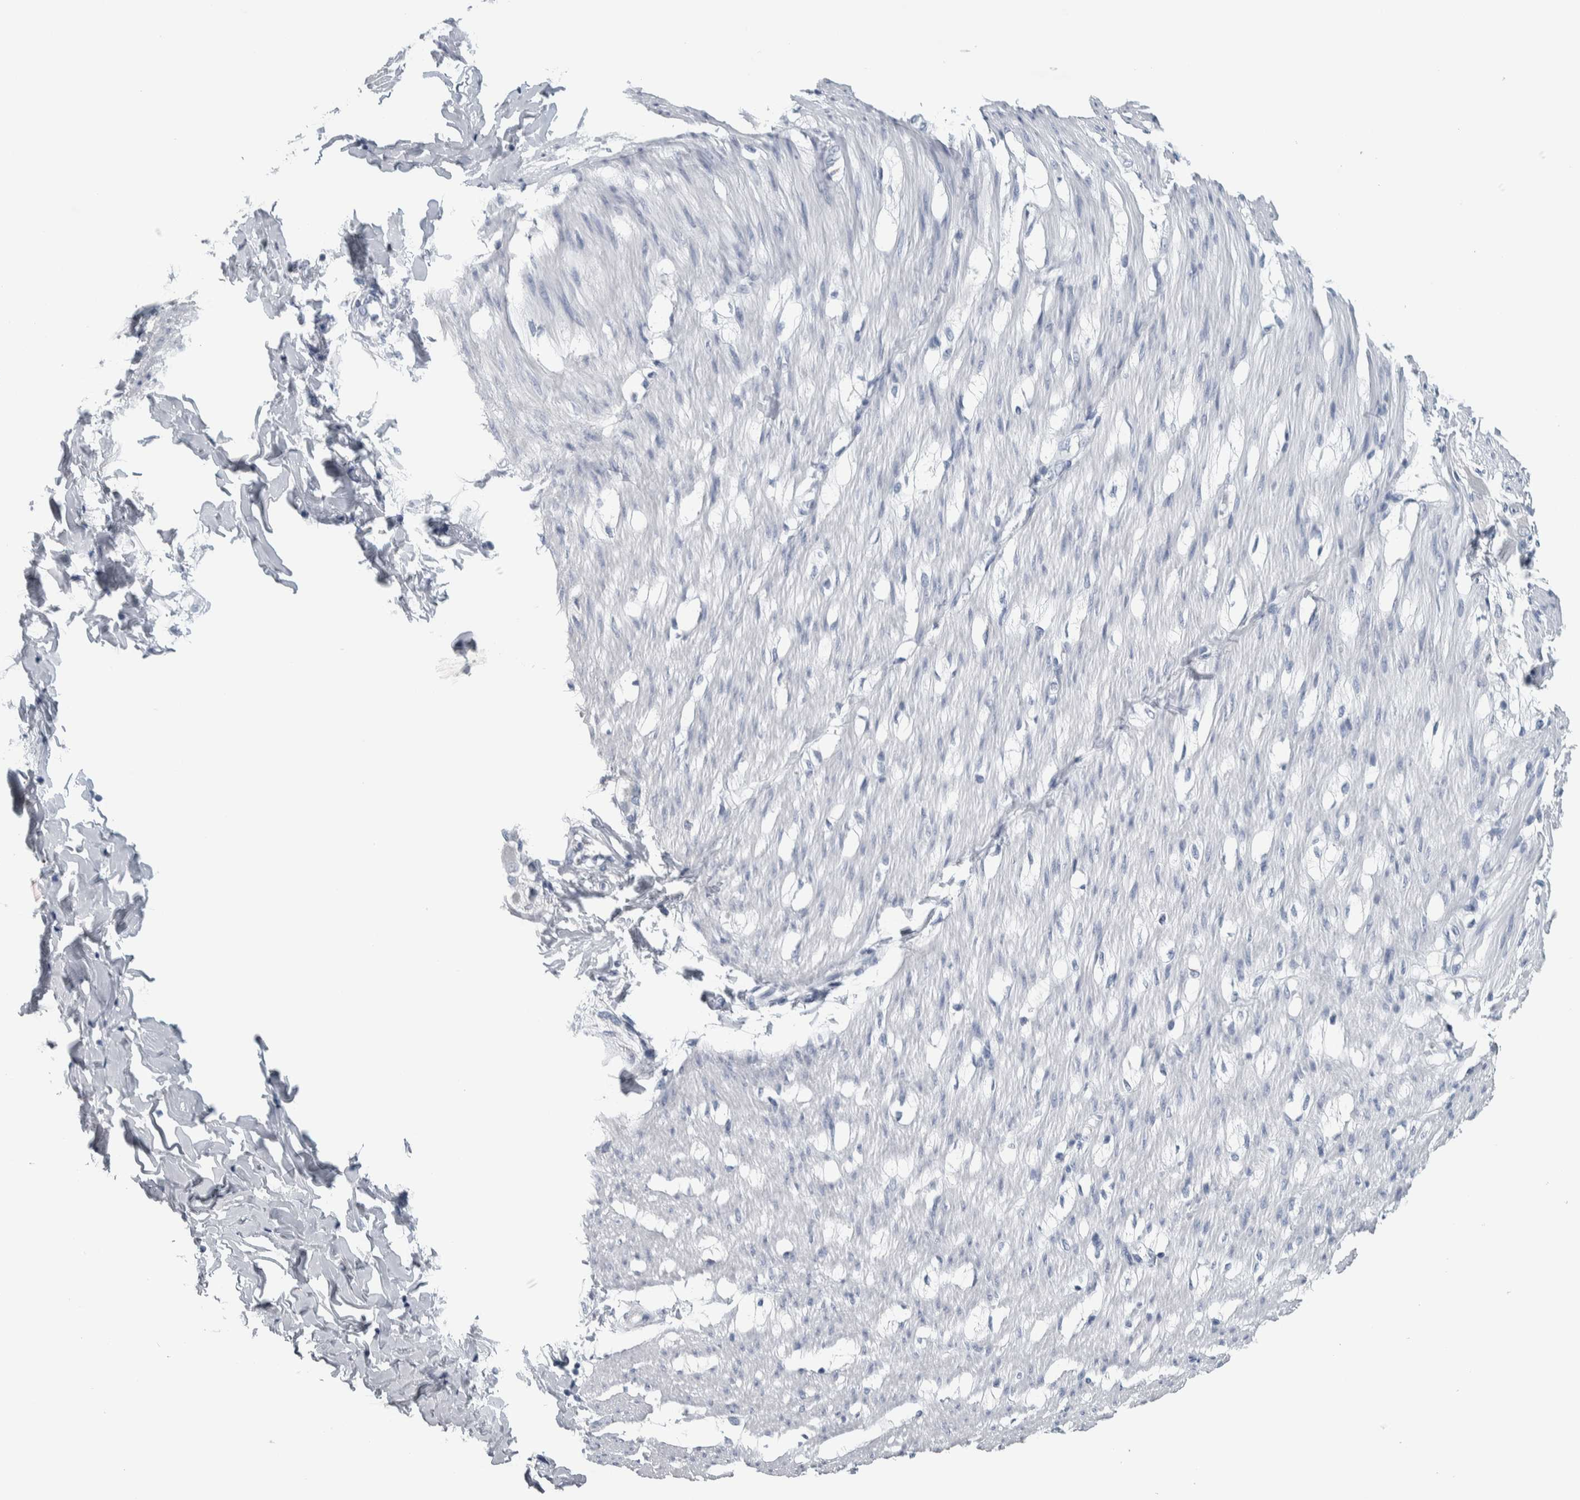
{"staining": {"intensity": "negative", "quantity": "none", "location": "none"}, "tissue": "smooth muscle", "cell_type": "Smooth muscle cells", "image_type": "normal", "snomed": [{"axis": "morphology", "description": "Normal tissue, NOS"}, {"axis": "morphology", "description": "Adenocarcinoma, NOS"}, {"axis": "topography", "description": "Smooth muscle"}, {"axis": "topography", "description": "Colon"}], "caption": "Photomicrograph shows no protein expression in smooth muscle cells of unremarkable smooth muscle.", "gene": "CDH17", "patient": {"sex": "male", "age": 14}}